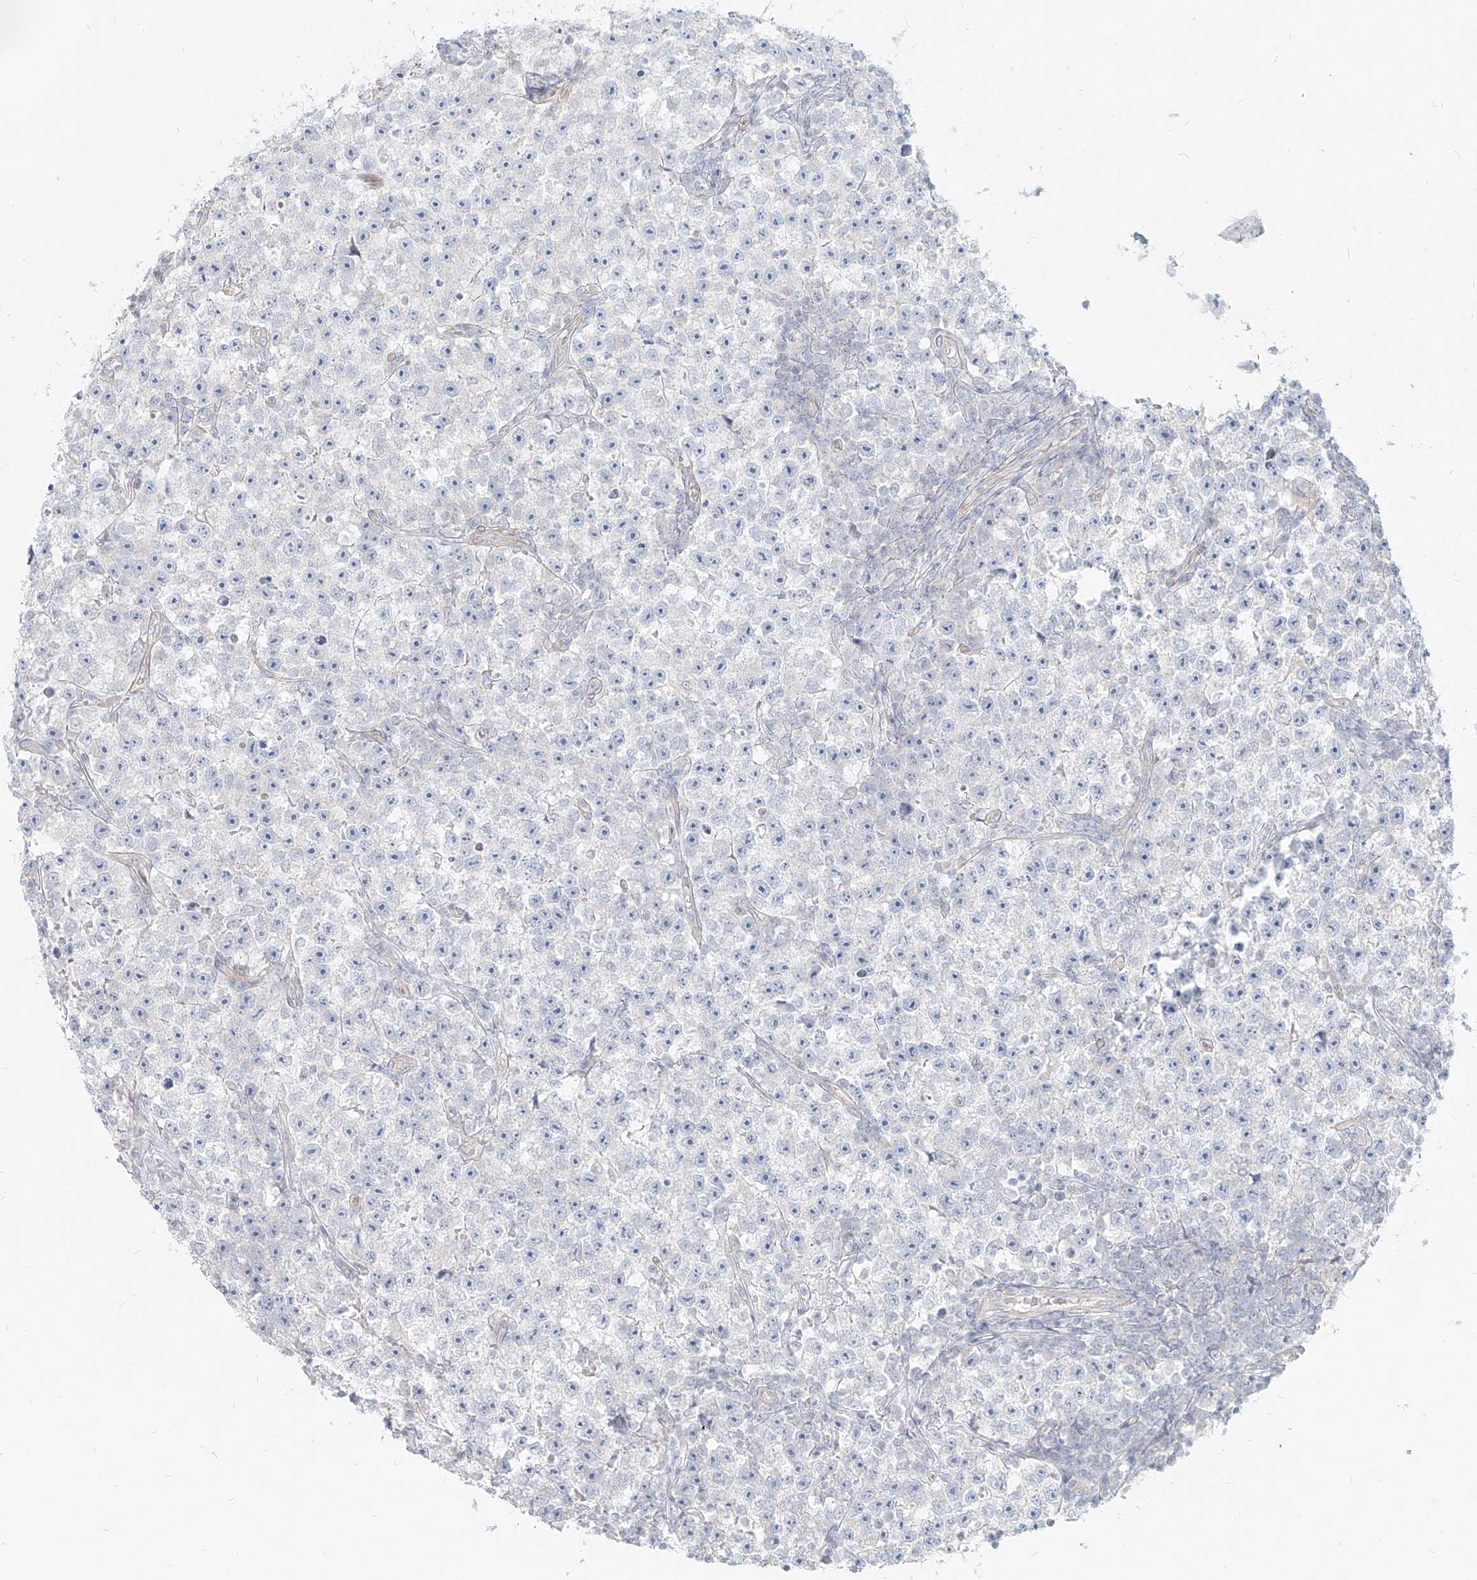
{"staining": {"intensity": "negative", "quantity": "none", "location": "none"}, "tissue": "testis cancer", "cell_type": "Tumor cells", "image_type": "cancer", "snomed": [{"axis": "morphology", "description": "Seminoma, NOS"}, {"axis": "topography", "description": "Testis"}], "caption": "Immunohistochemistry histopathology image of neoplastic tissue: human testis cancer (seminoma) stained with DAB demonstrates no significant protein positivity in tumor cells. The staining is performed using DAB brown chromogen with nuclei counter-stained in using hematoxylin.", "gene": "ITPKB", "patient": {"sex": "male", "age": 22}}